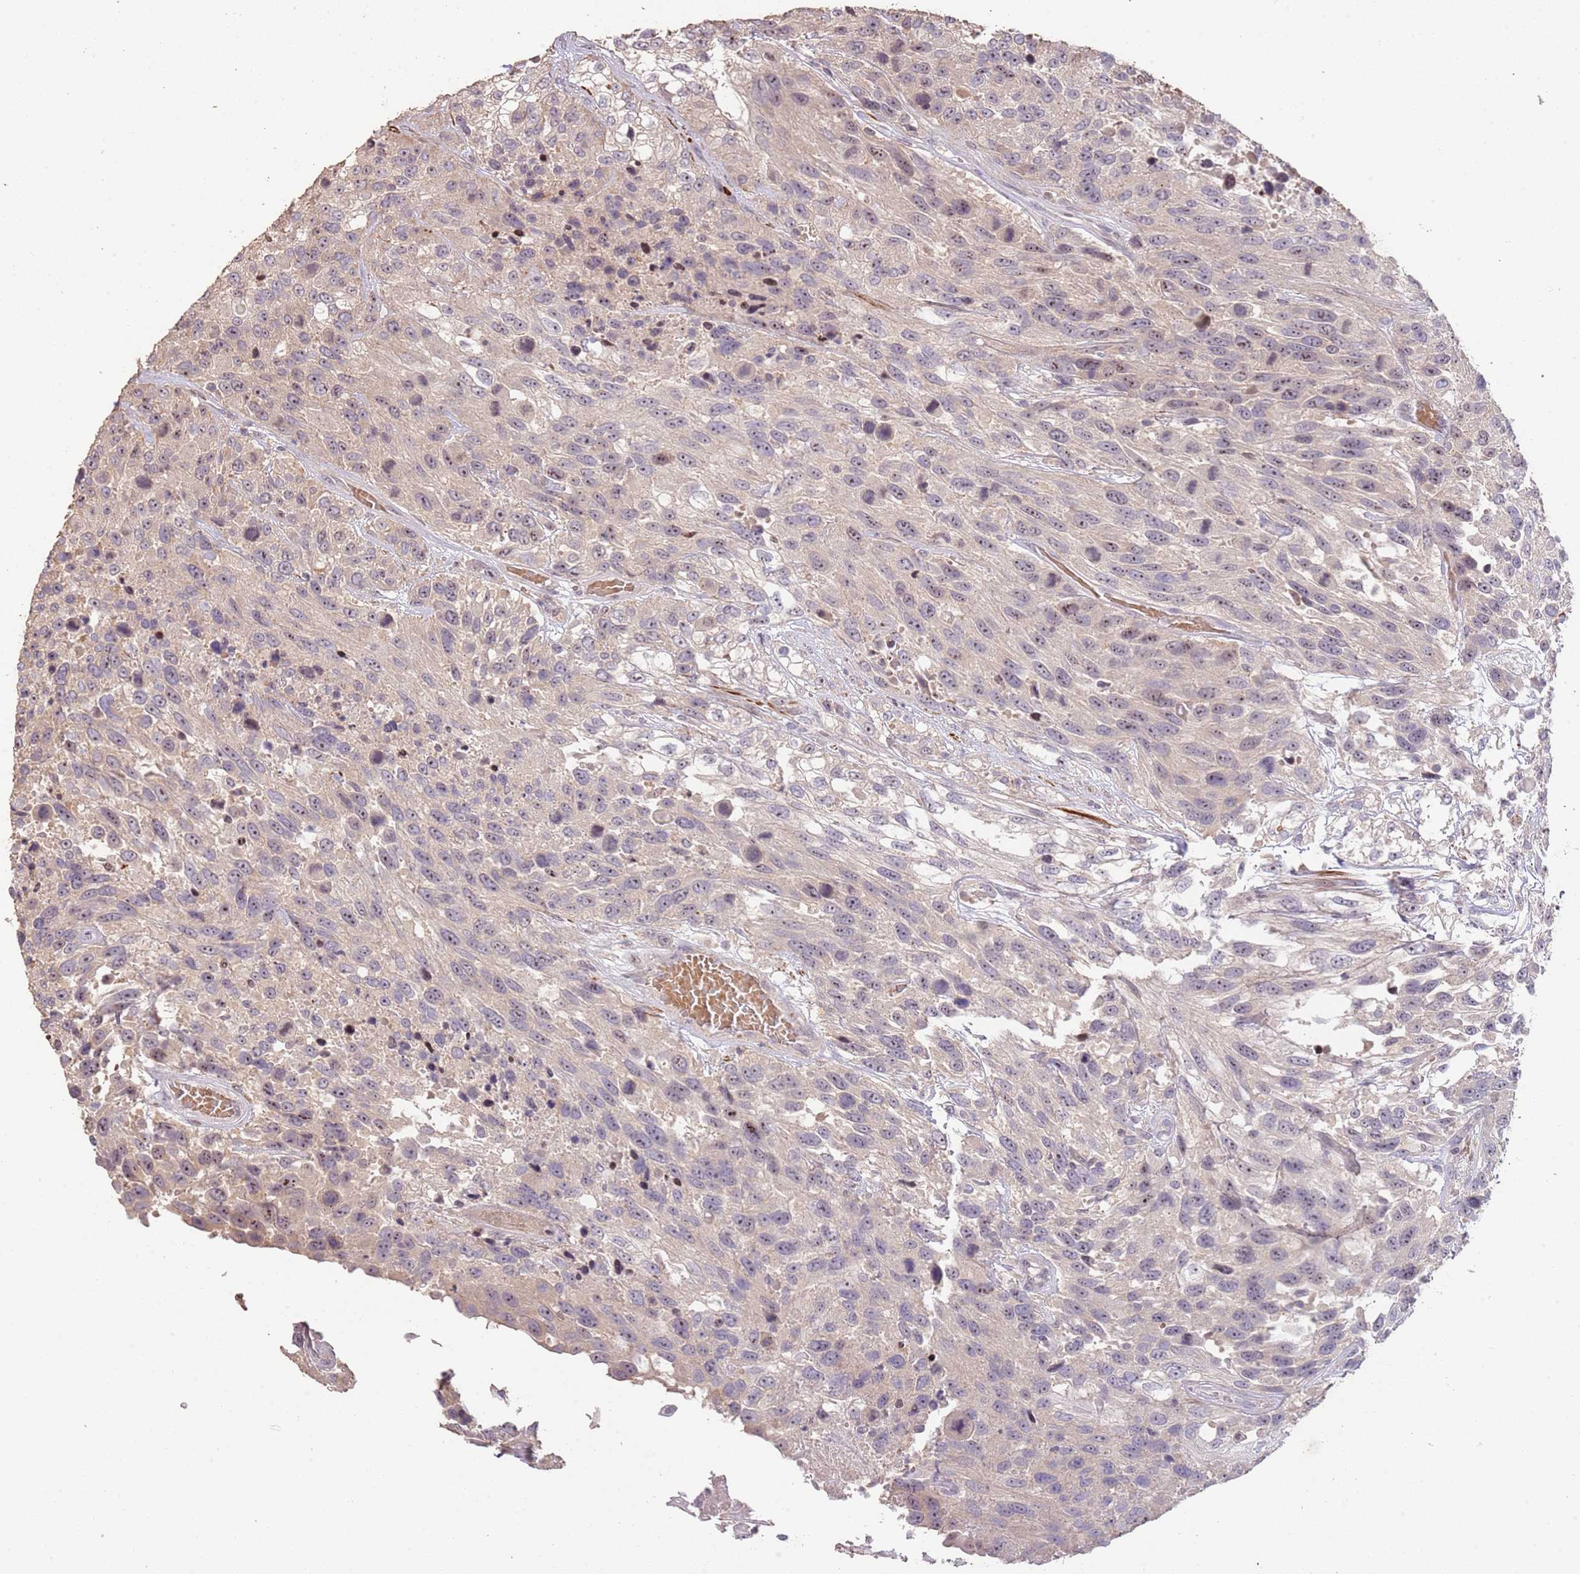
{"staining": {"intensity": "weak", "quantity": "<25%", "location": "nuclear"}, "tissue": "urothelial cancer", "cell_type": "Tumor cells", "image_type": "cancer", "snomed": [{"axis": "morphology", "description": "Urothelial carcinoma, High grade"}, {"axis": "topography", "description": "Urinary bladder"}], "caption": "IHC image of human urothelial cancer stained for a protein (brown), which shows no staining in tumor cells.", "gene": "ADTRP", "patient": {"sex": "female", "age": 70}}